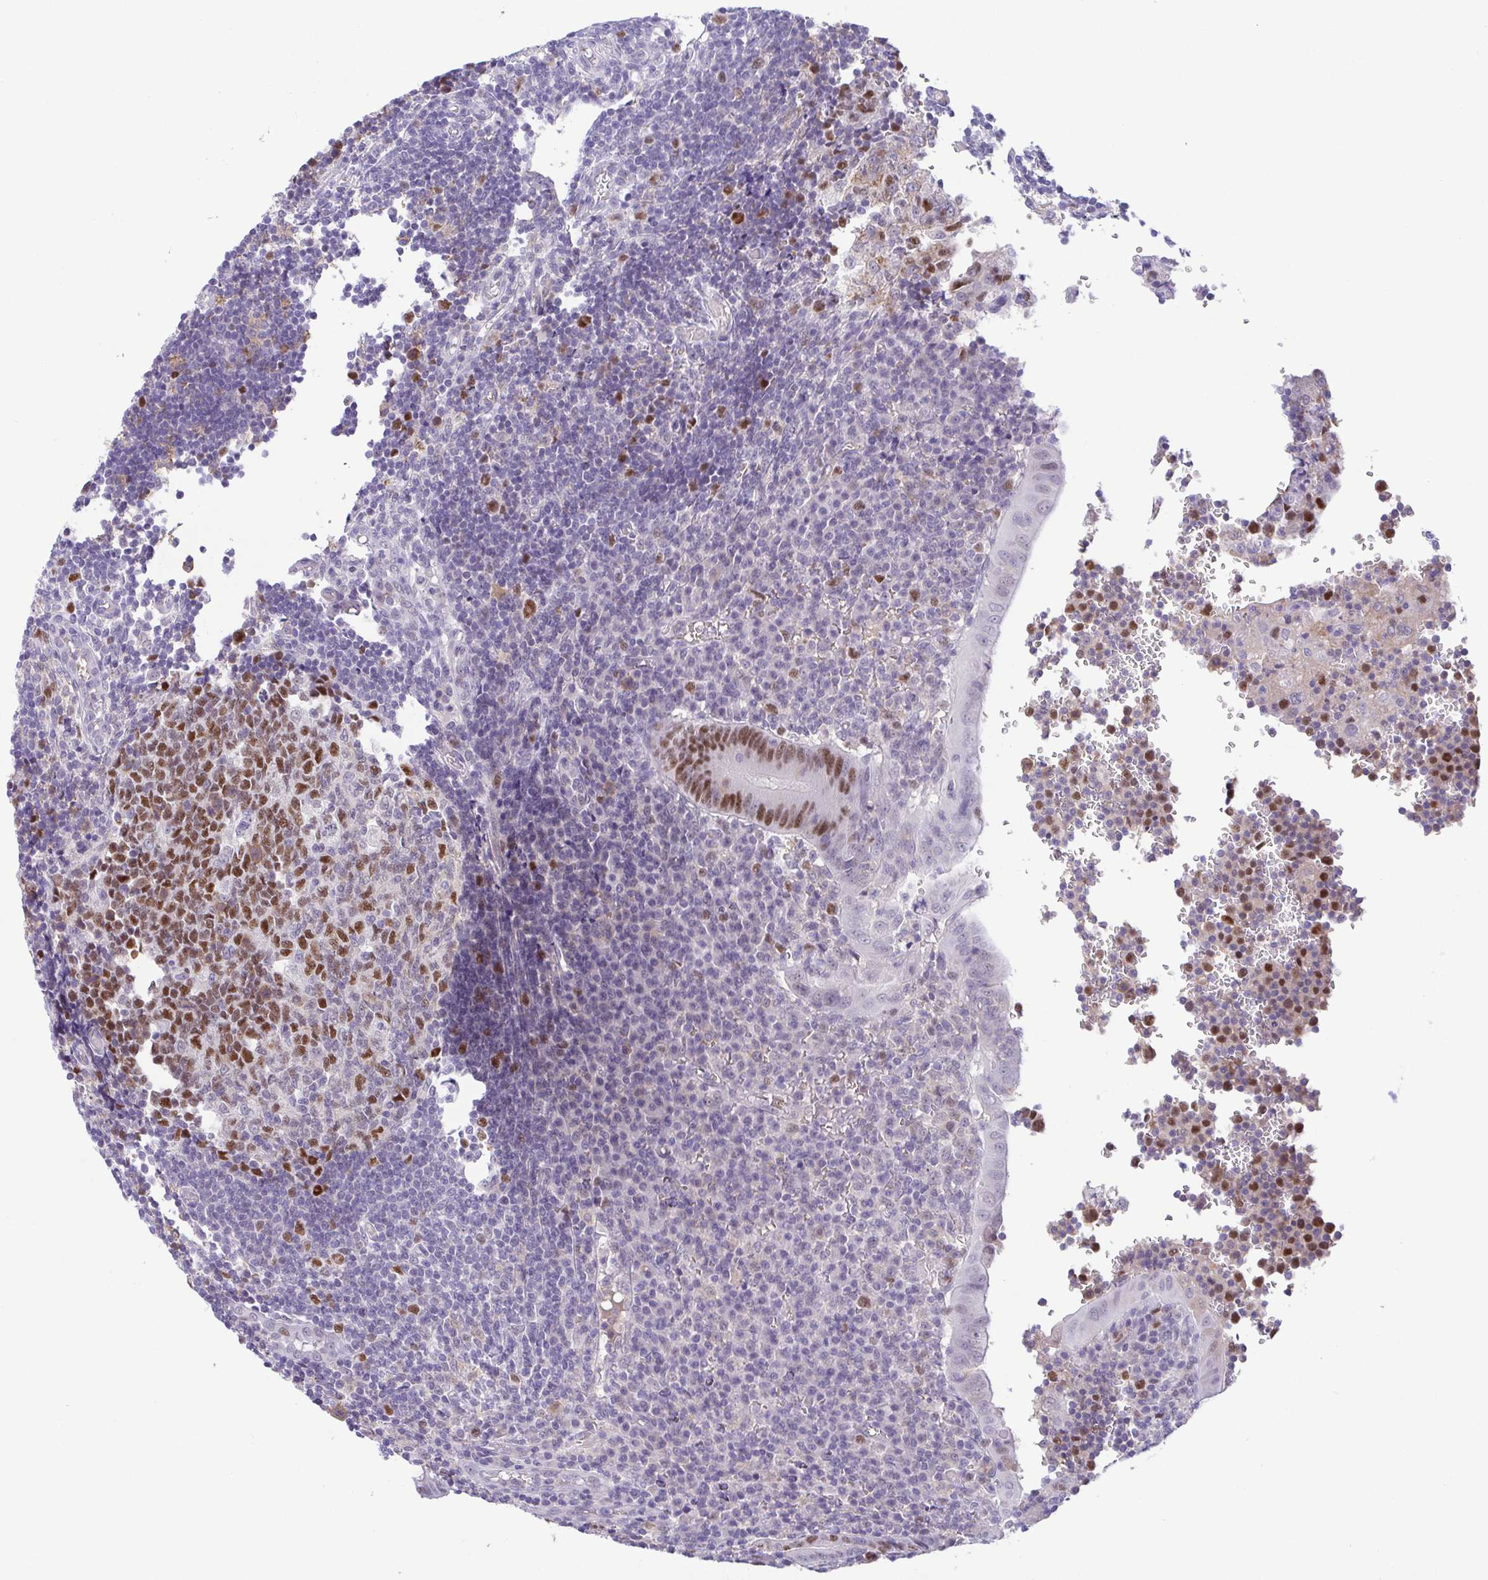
{"staining": {"intensity": "moderate", "quantity": "25%-75%", "location": "nuclear"}, "tissue": "appendix", "cell_type": "Glandular cells", "image_type": "normal", "snomed": [{"axis": "morphology", "description": "Normal tissue, NOS"}, {"axis": "topography", "description": "Appendix"}], "caption": "Protein analysis of normal appendix displays moderate nuclear expression in approximately 25%-75% of glandular cells.", "gene": "TIPIN", "patient": {"sex": "male", "age": 18}}